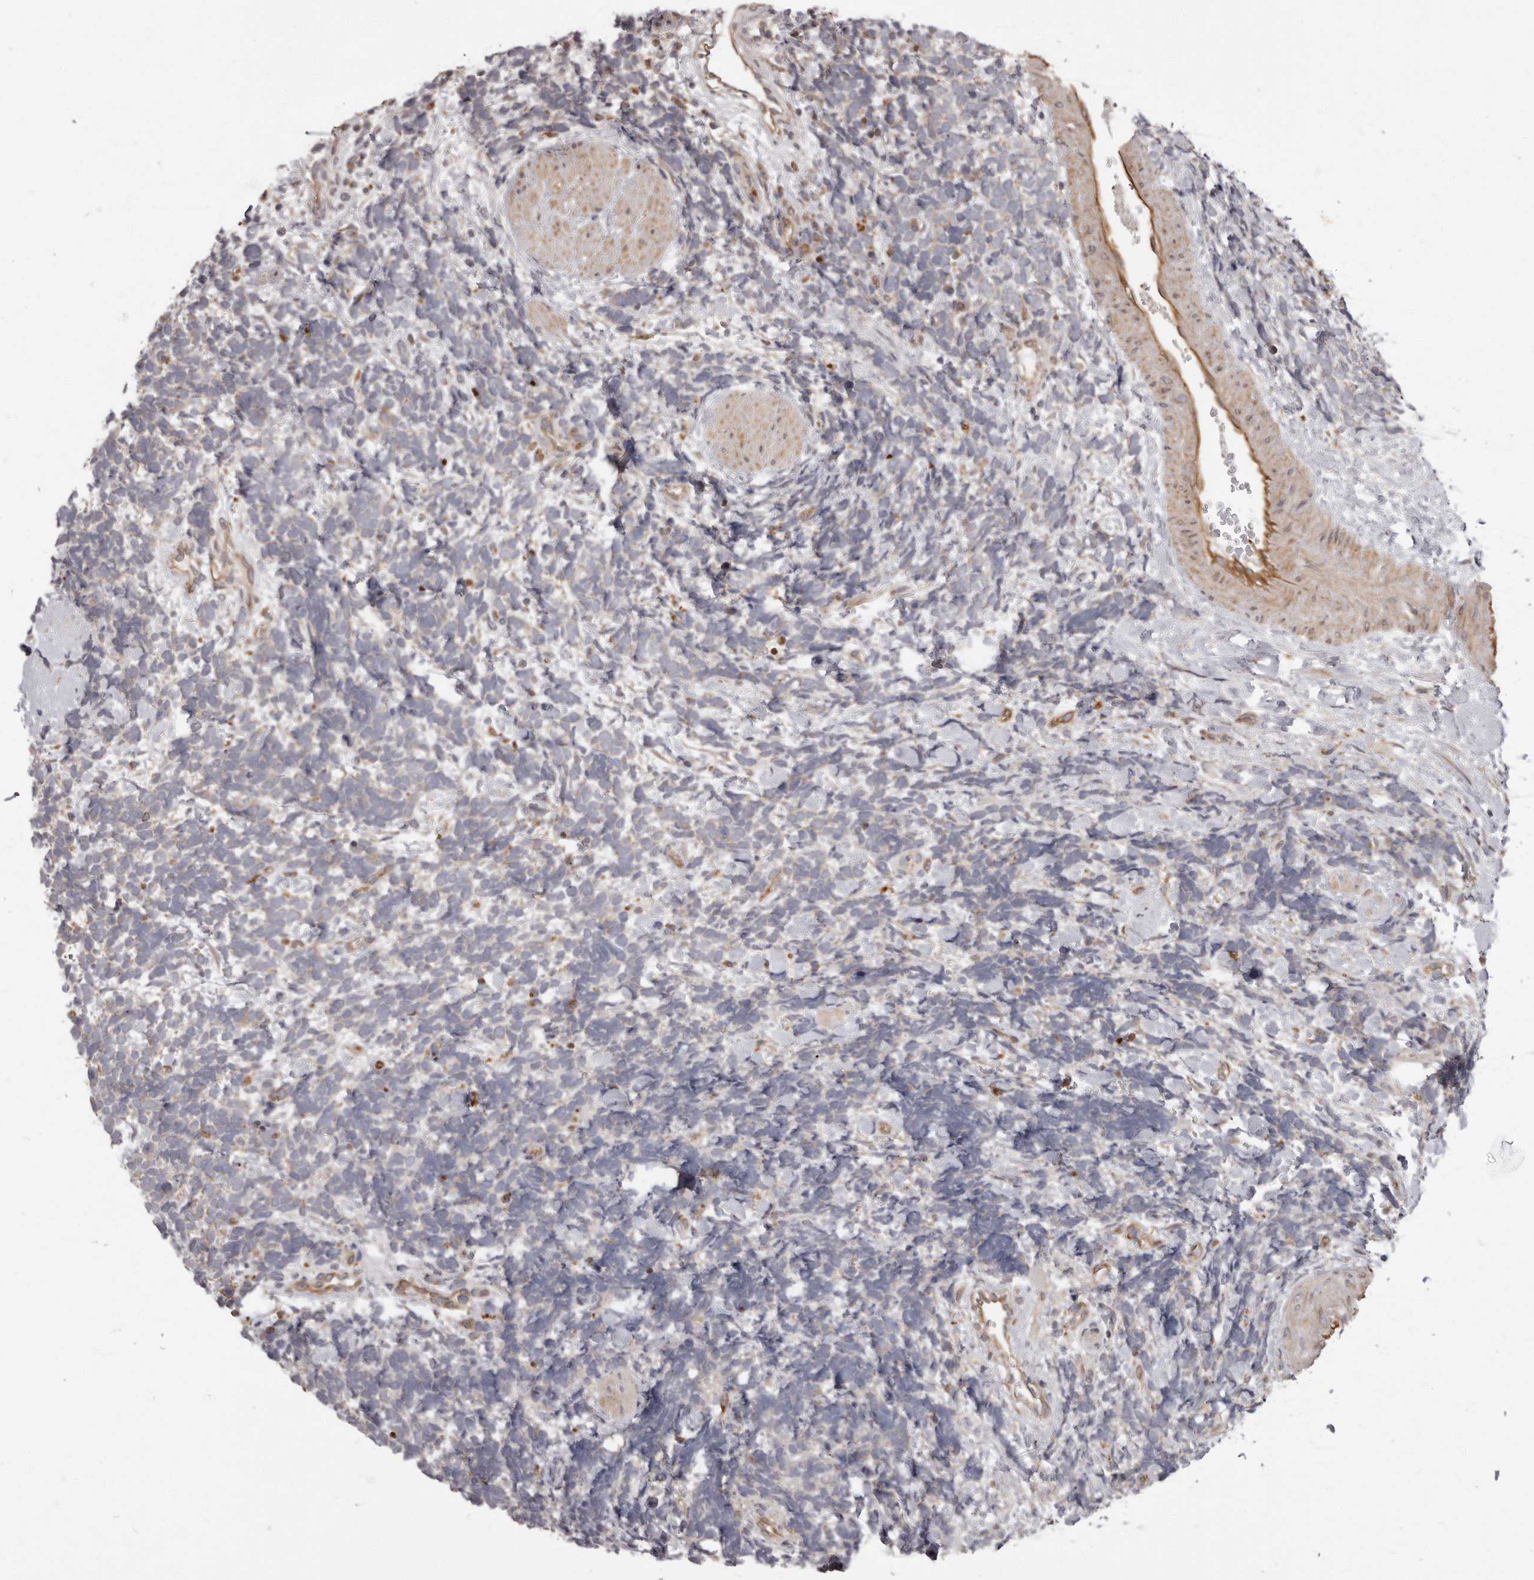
{"staining": {"intensity": "negative", "quantity": "none", "location": "none"}, "tissue": "urothelial cancer", "cell_type": "Tumor cells", "image_type": "cancer", "snomed": [{"axis": "morphology", "description": "Urothelial carcinoma, High grade"}, {"axis": "topography", "description": "Urinary bladder"}], "caption": "DAB immunohistochemical staining of urothelial cancer shows no significant staining in tumor cells.", "gene": "ADCY2", "patient": {"sex": "female", "age": 82}}